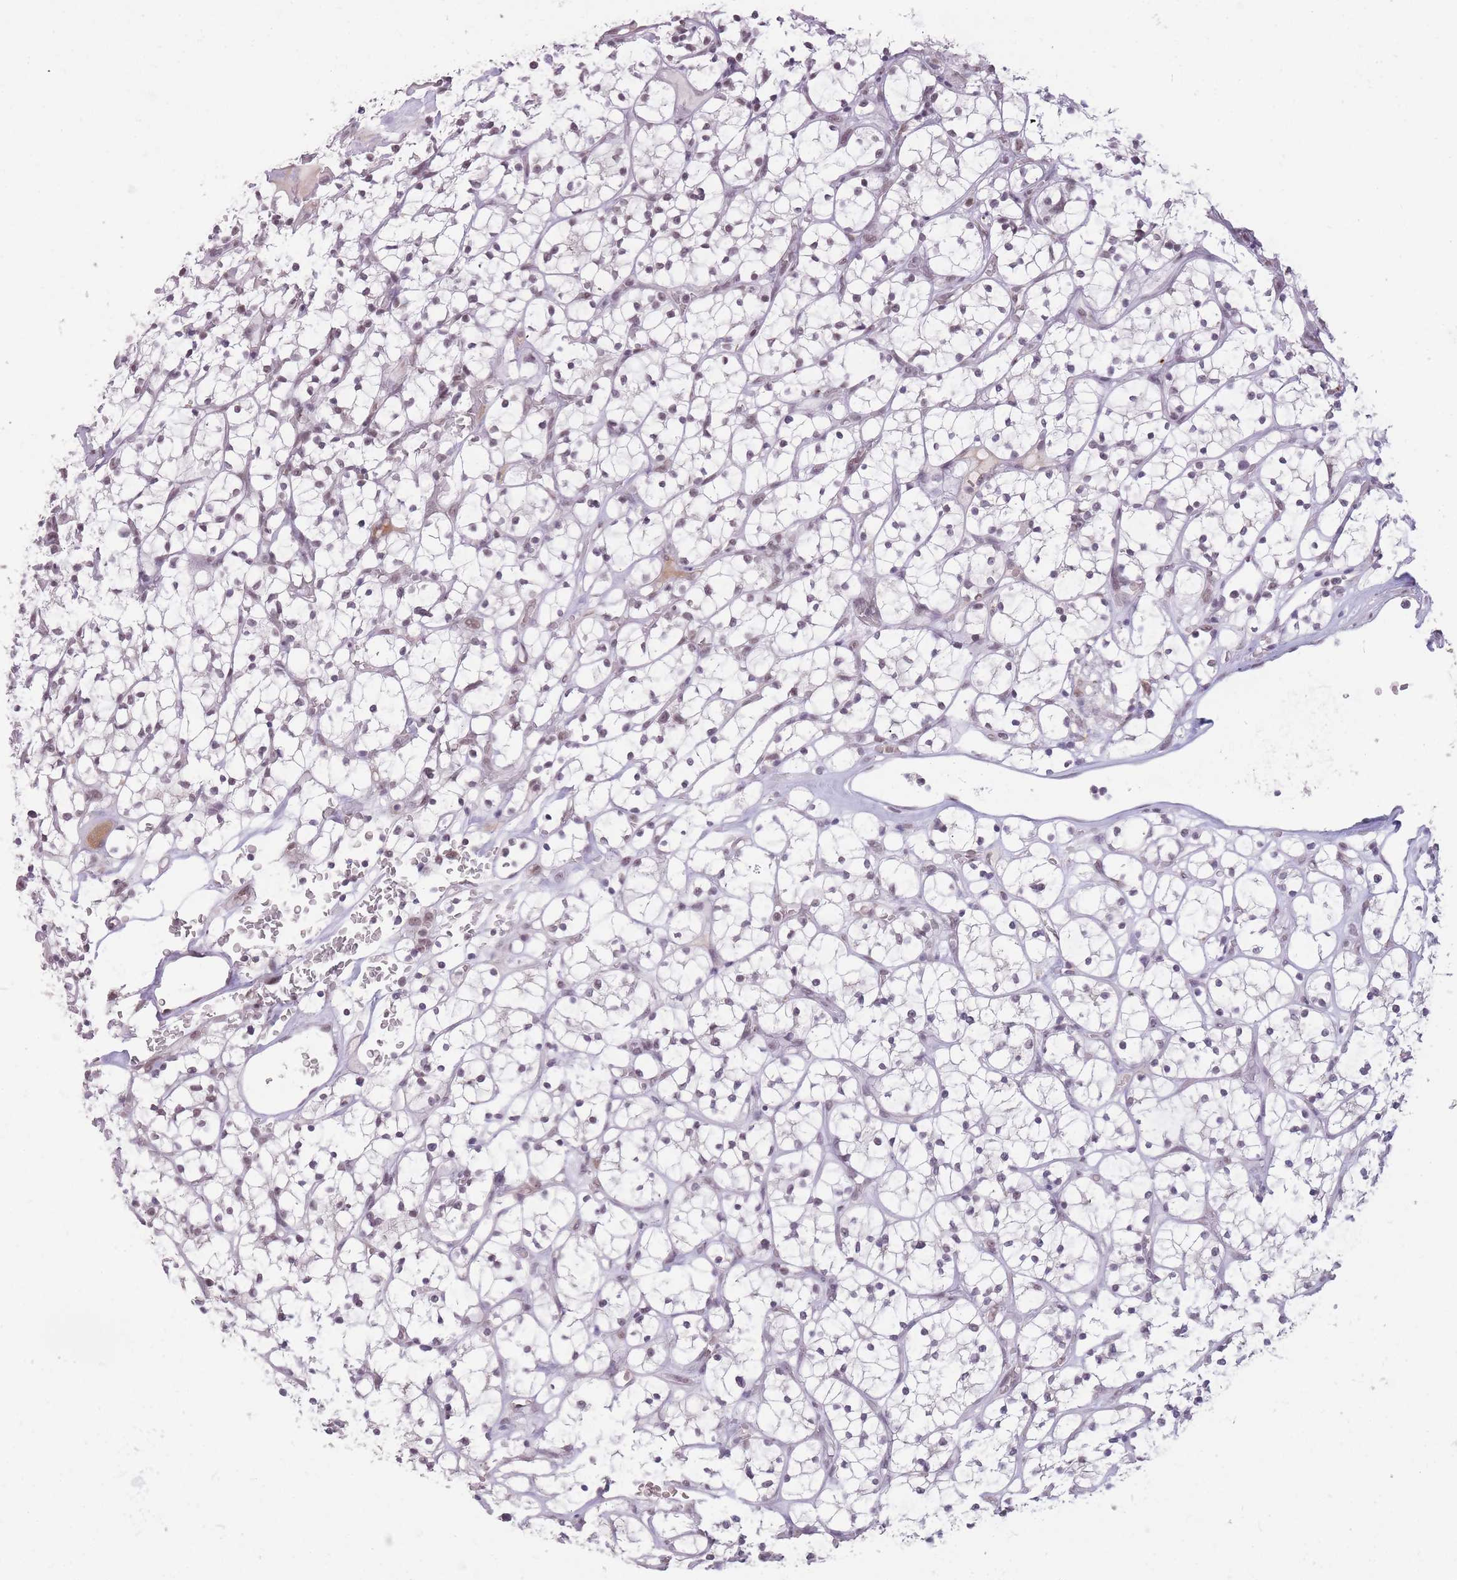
{"staining": {"intensity": "weak", "quantity": "25%-75%", "location": "nuclear"}, "tissue": "renal cancer", "cell_type": "Tumor cells", "image_type": "cancer", "snomed": [{"axis": "morphology", "description": "Adenocarcinoma, NOS"}, {"axis": "topography", "description": "Kidney"}], "caption": "The micrograph displays immunohistochemical staining of renal cancer. There is weak nuclear positivity is seen in about 25%-75% of tumor cells. (brown staining indicates protein expression, while blue staining denotes nuclei).", "gene": "HNRNPUL1", "patient": {"sex": "female", "age": 64}}